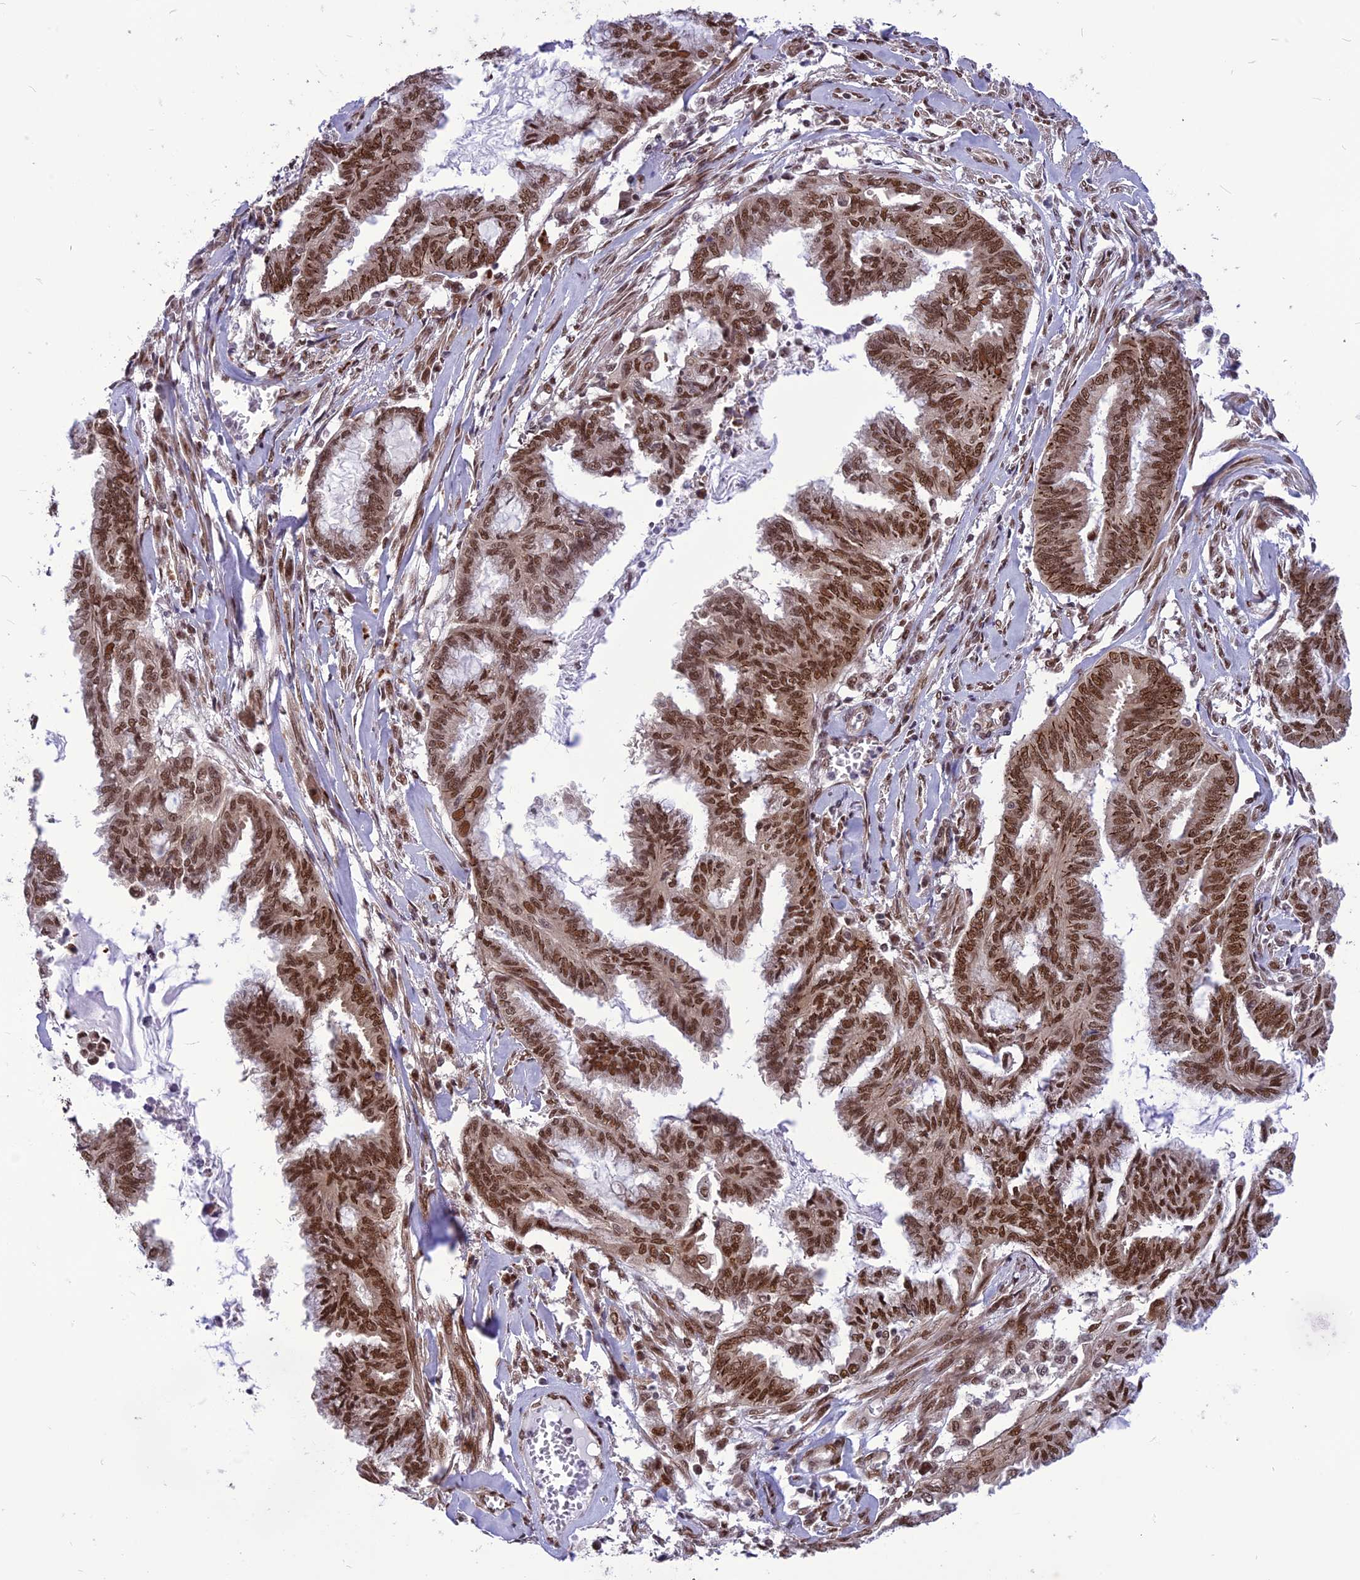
{"staining": {"intensity": "strong", "quantity": ">75%", "location": "nuclear"}, "tissue": "endometrial cancer", "cell_type": "Tumor cells", "image_type": "cancer", "snomed": [{"axis": "morphology", "description": "Adenocarcinoma, NOS"}, {"axis": "topography", "description": "Endometrium"}], "caption": "Protein analysis of adenocarcinoma (endometrial) tissue reveals strong nuclear expression in about >75% of tumor cells.", "gene": "RTRAF", "patient": {"sex": "female", "age": 86}}